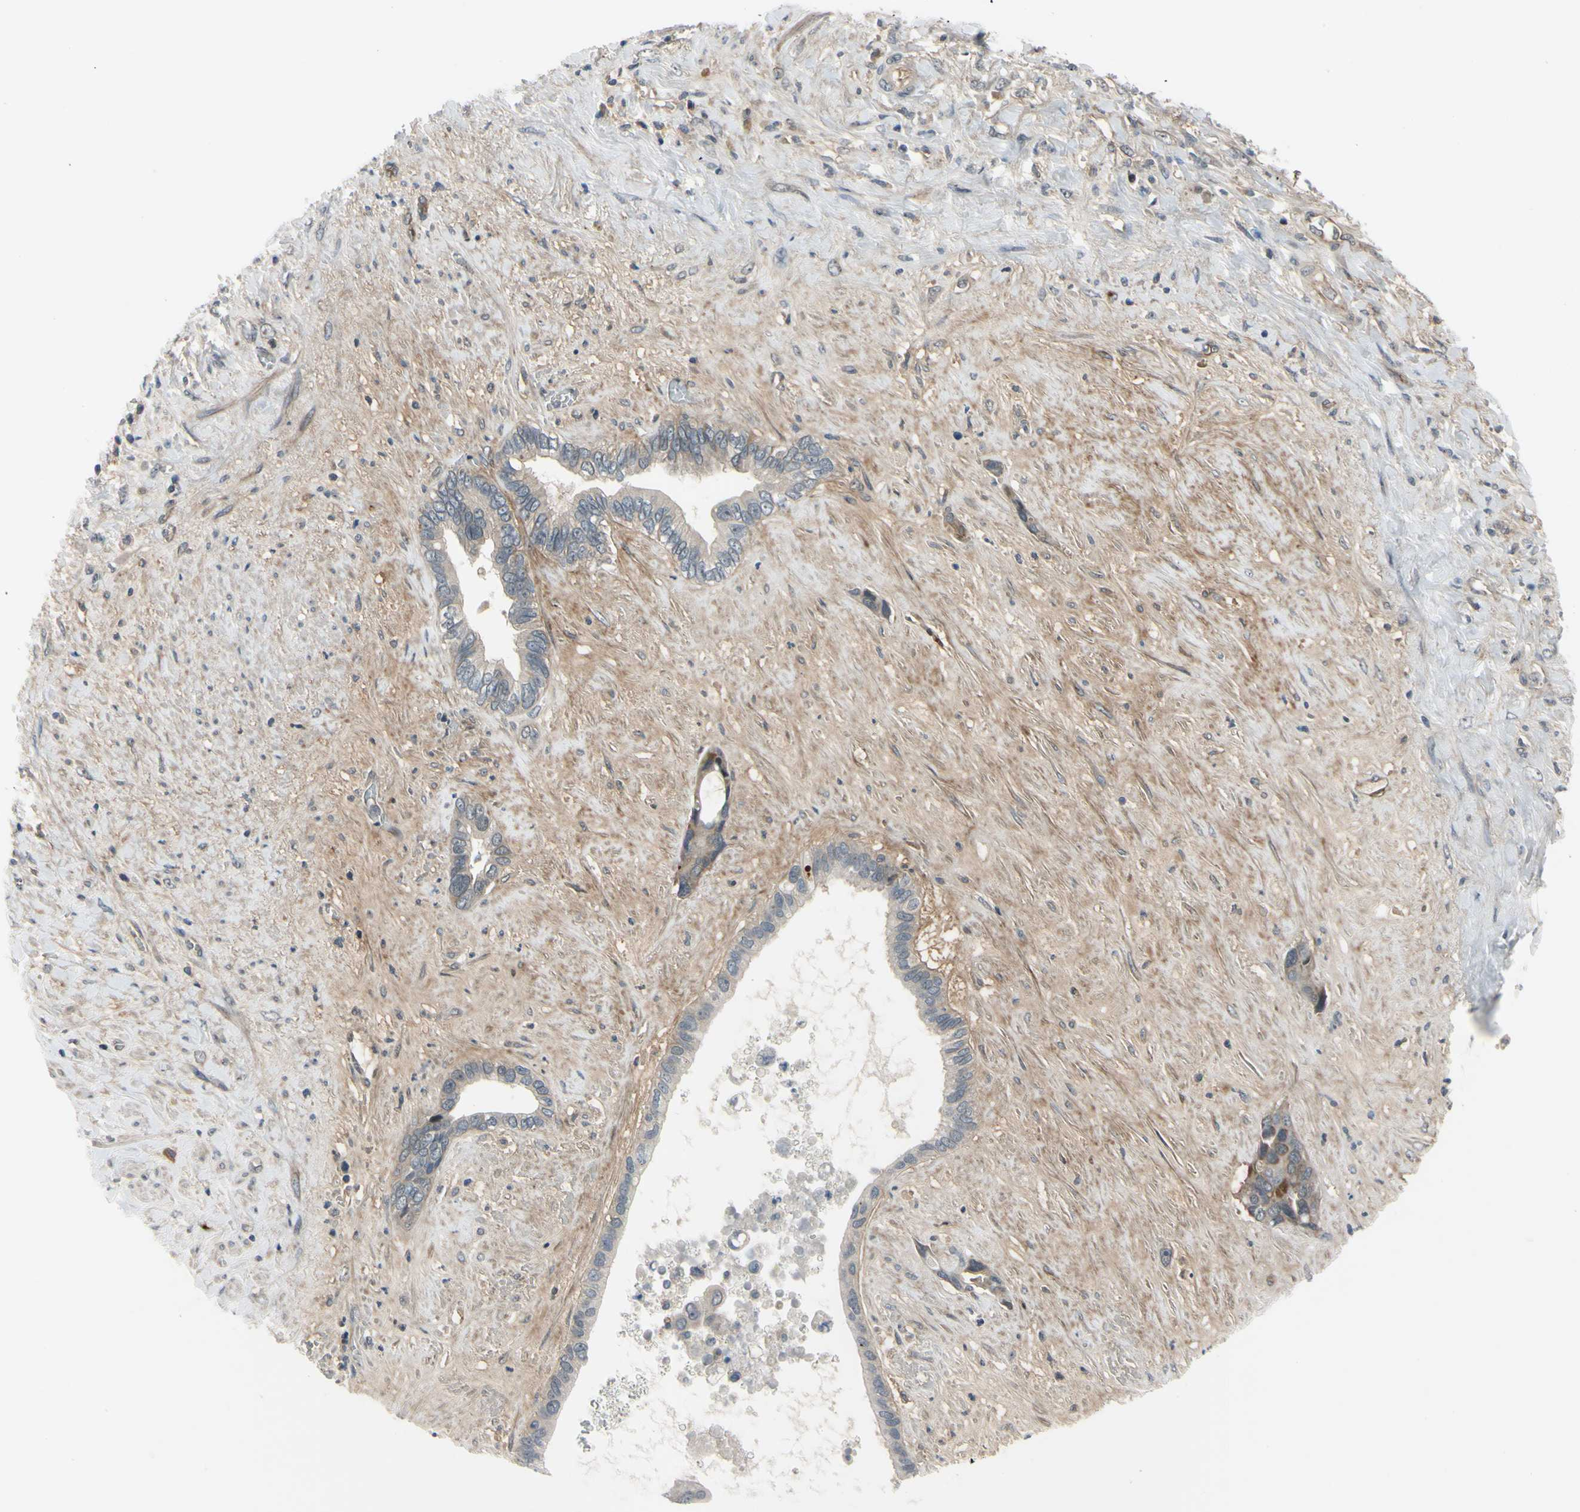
{"staining": {"intensity": "weak", "quantity": "<25%", "location": "cytoplasmic/membranous"}, "tissue": "liver cancer", "cell_type": "Tumor cells", "image_type": "cancer", "snomed": [{"axis": "morphology", "description": "Cholangiocarcinoma"}, {"axis": "topography", "description": "Liver"}], "caption": "This is an immunohistochemistry image of human liver cholangiocarcinoma. There is no expression in tumor cells.", "gene": "COMMD9", "patient": {"sex": "female", "age": 65}}